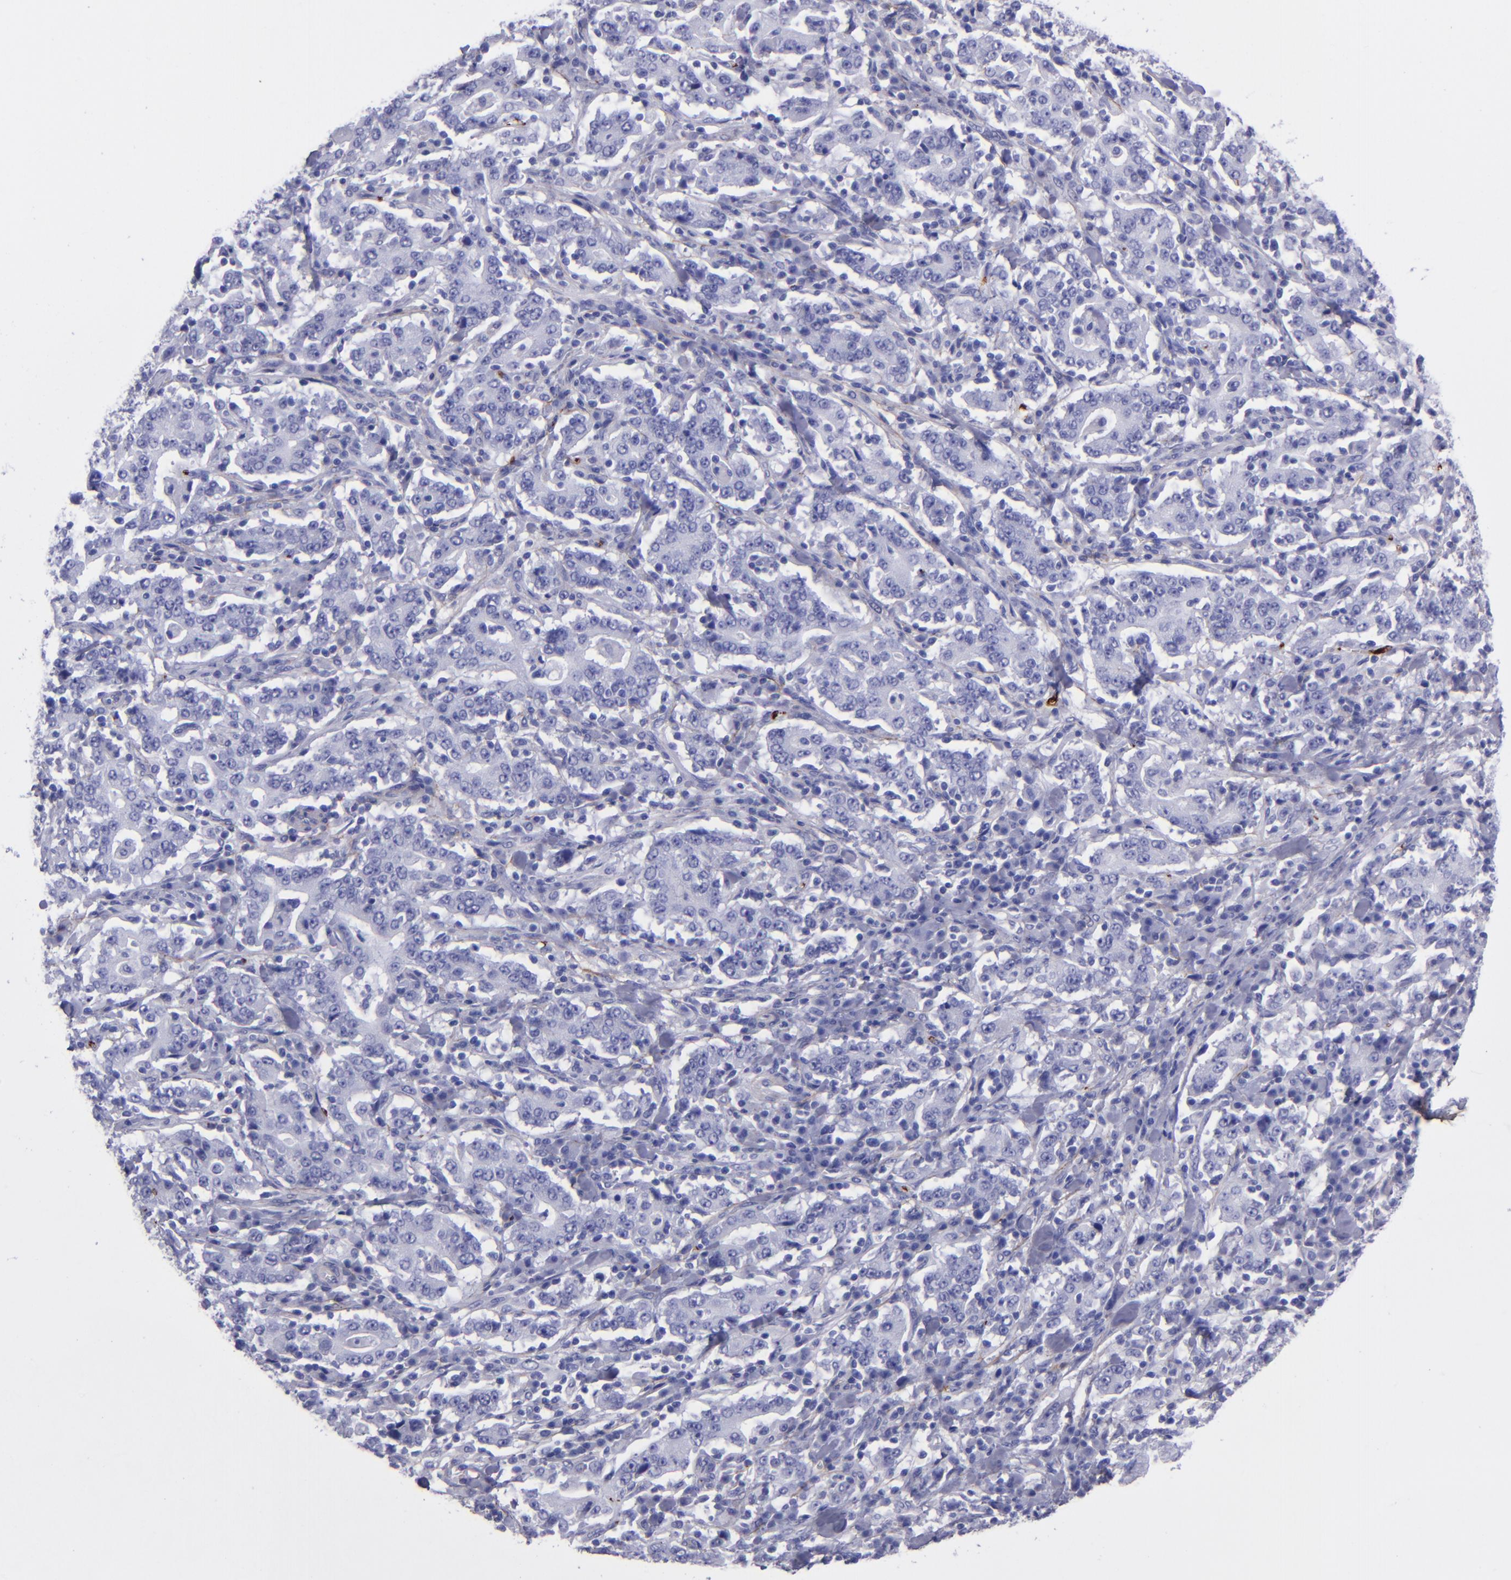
{"staining": {"intensity": "negative", "quantity": "none", "location": "none"}, "tissue": "stomach cancer", "cell_type": "Tumor cells", "image_type": "cancer", "snomed": [{"axis": "morphology", "description": "Normal tissue, NOS"}, {"axis": "morphology", "description": "Adenocarcinoma, NOS"}, {"axis": "topography", "description": "Stomach, upper"}, {"axis": "topography", "description": "Stomach"}], "caption": "Tumor cells are negative for brown protein staining in stomach cancer.", "gene": "EFCAB13", "patient": {"sex": "male", "age": 59}}